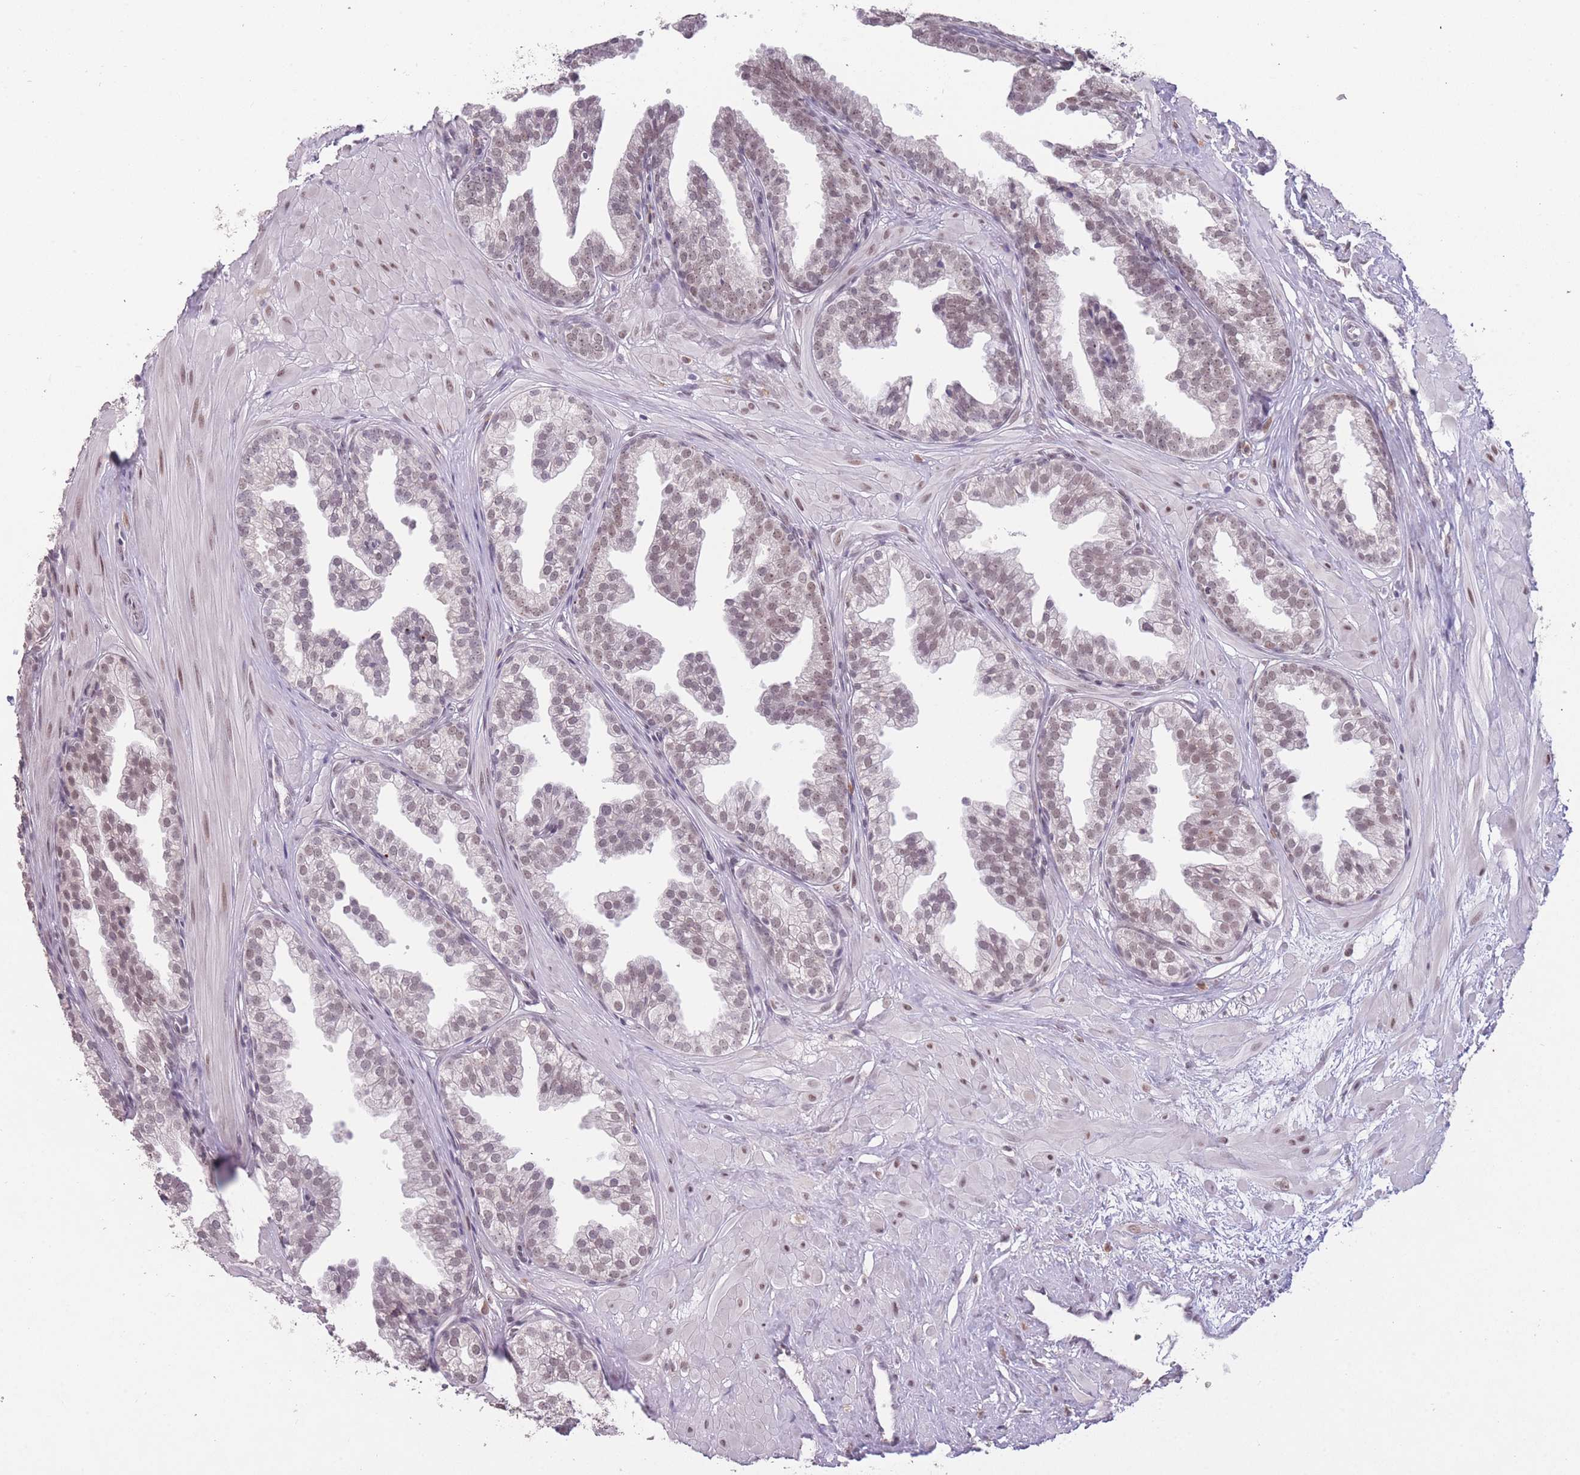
{"staining": {"intensity": "weak", "quantity": "25%-75%", "location": "nuclear"}, "tissue": "prostate", "cell_type": "Glandular cells", "image_type": "normal", "snomed": [{"axis": "morphology", "description": "Normal tissue, NOS"}, {"axis": "topography", "description": "Prostate"}, {"axis": "topography", "description": "Peripheral nerve tissue"}], "caption": "IHC of unremarkable prostate exhibits low levels of weak nuclear expression in about 25%-75% of glandular cells.", "gene": "HNRNPUL1", "patient": {"sex": "male", "age": 55}}